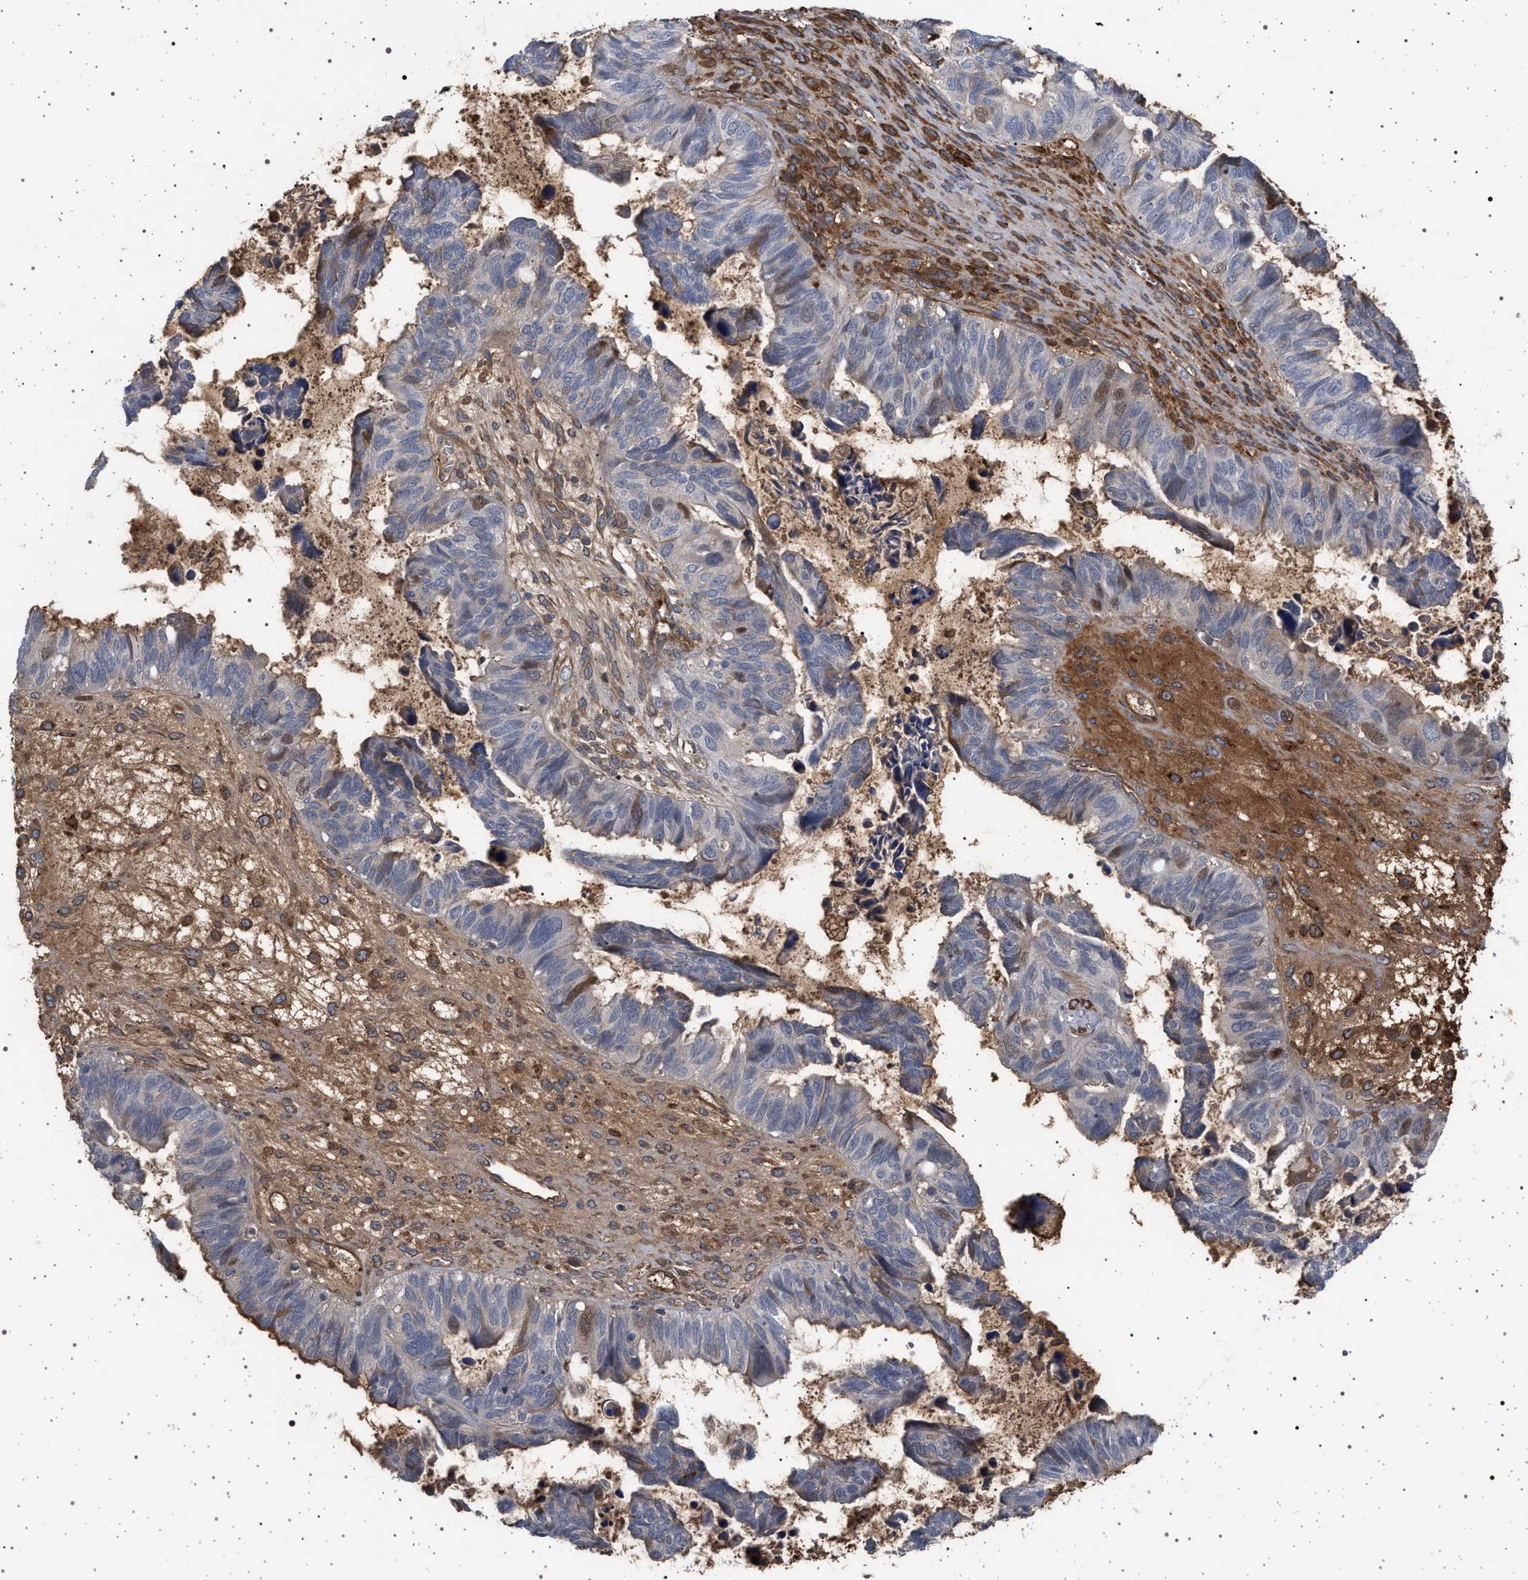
{"staining": {"intensity": "weak", "quantity": "<25%", "location": "nuclear"}, "tissue": "ovarian cancer", "cell_type": "Tumor cells", "image_type": "cancer", "snomed": [{"axis": "morphology", "description": "Cystadenocarcinoma, serous, NOS"}, {"axis": "topography", "description": "Ovary"}], "caption": "The micrograph displays no staining of tumor cells in ovarian serous cystadenocarcinoma.", "gene": "RBM48", "patient": {"sex": "female", "age": 79}}